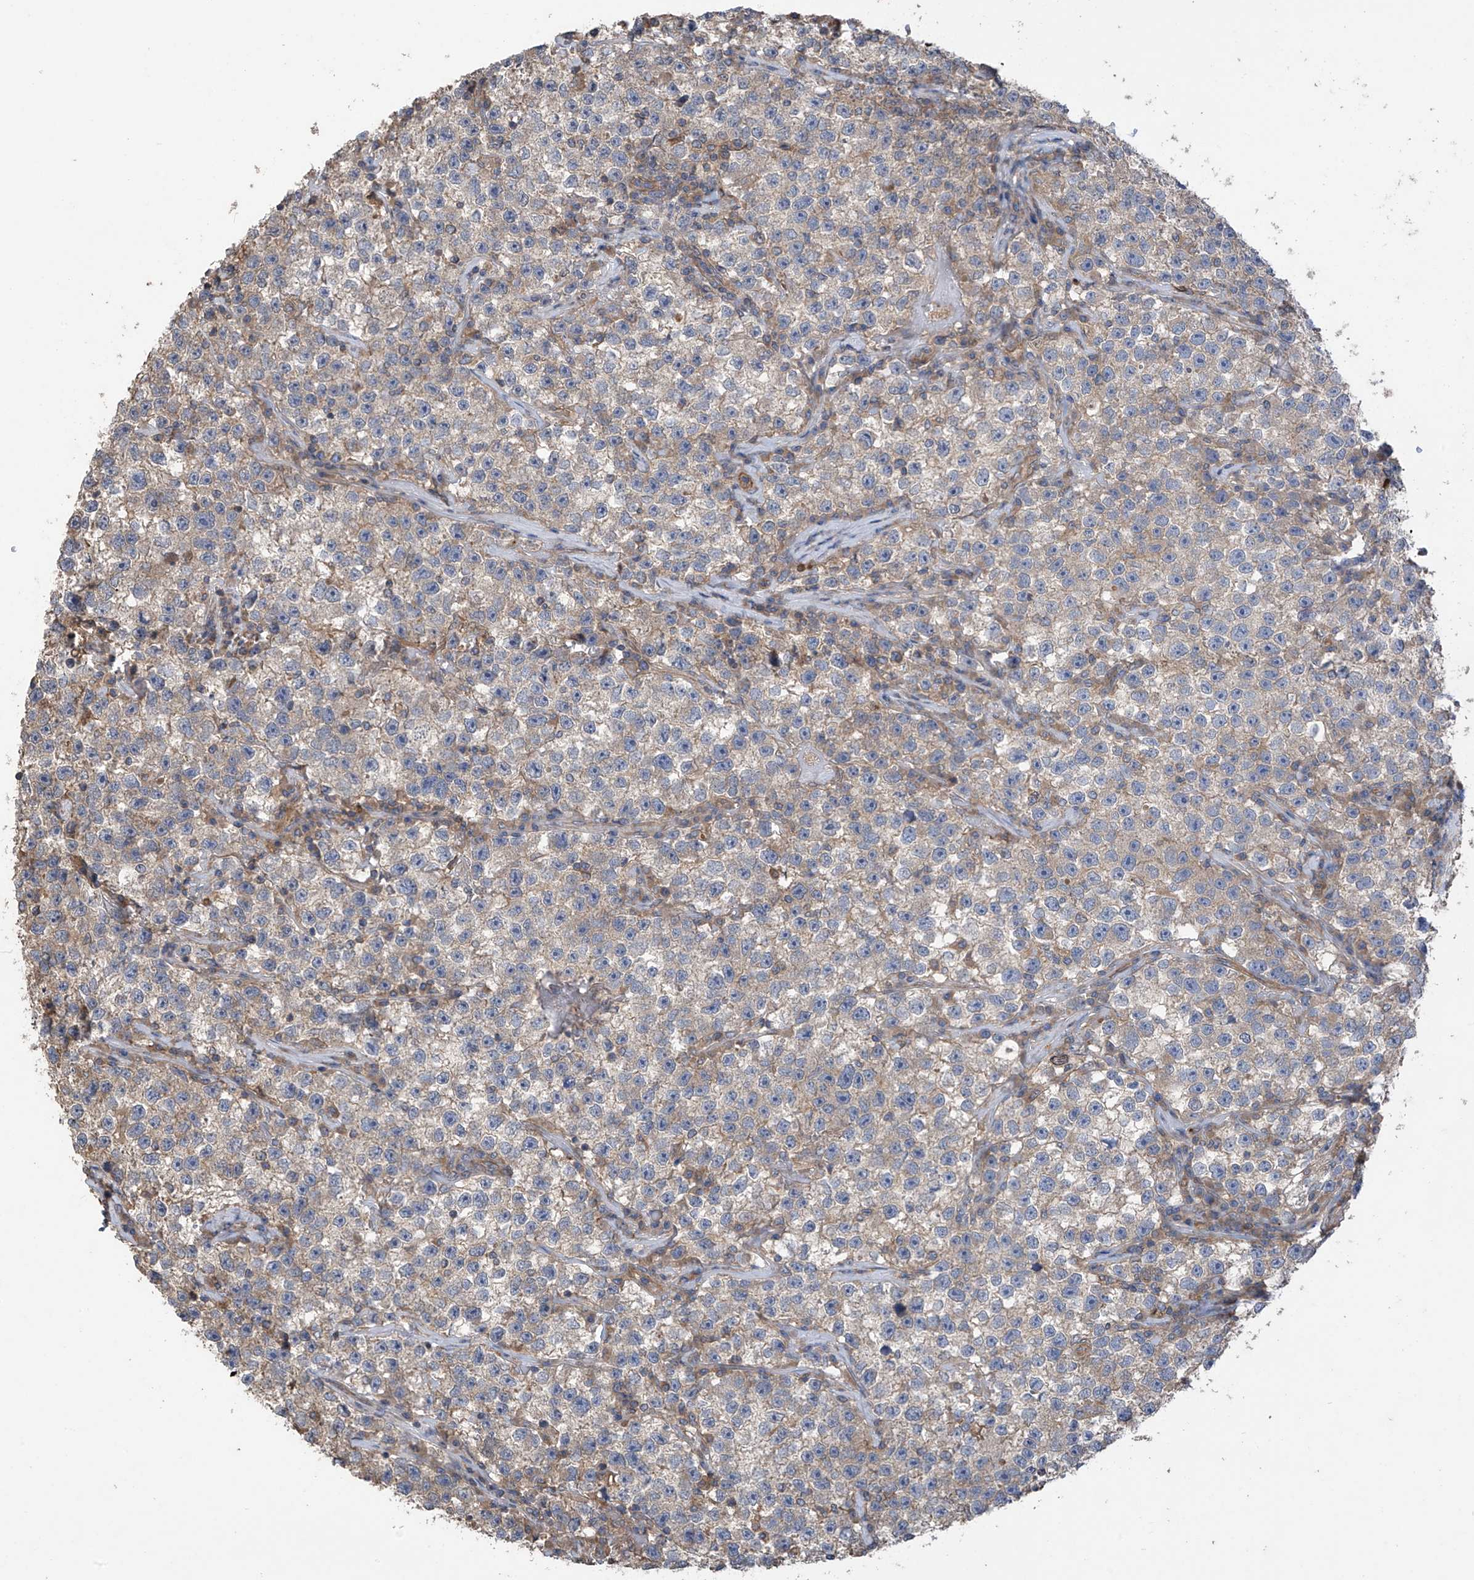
{"staining": {"intensity": "weak", "quantity": "25%-75%", "location": "cytoplasmic/membranous"}, "tissue": "testis cancer", "cell_type": "Tumor cells", "image_type": "cancer", "snomed": [{"axis": "morphology", "description": "Seminoma, NOS"}, {"axis": "topography", "description": "Testis"}], "caption": "This is an image of IHC staining of testis cancer, which shows weak positivity in the cytoplasmic/membranous of tumor cells.", "gene": "PHACTR4", "patient": {"sex": "male", "age": 22}}